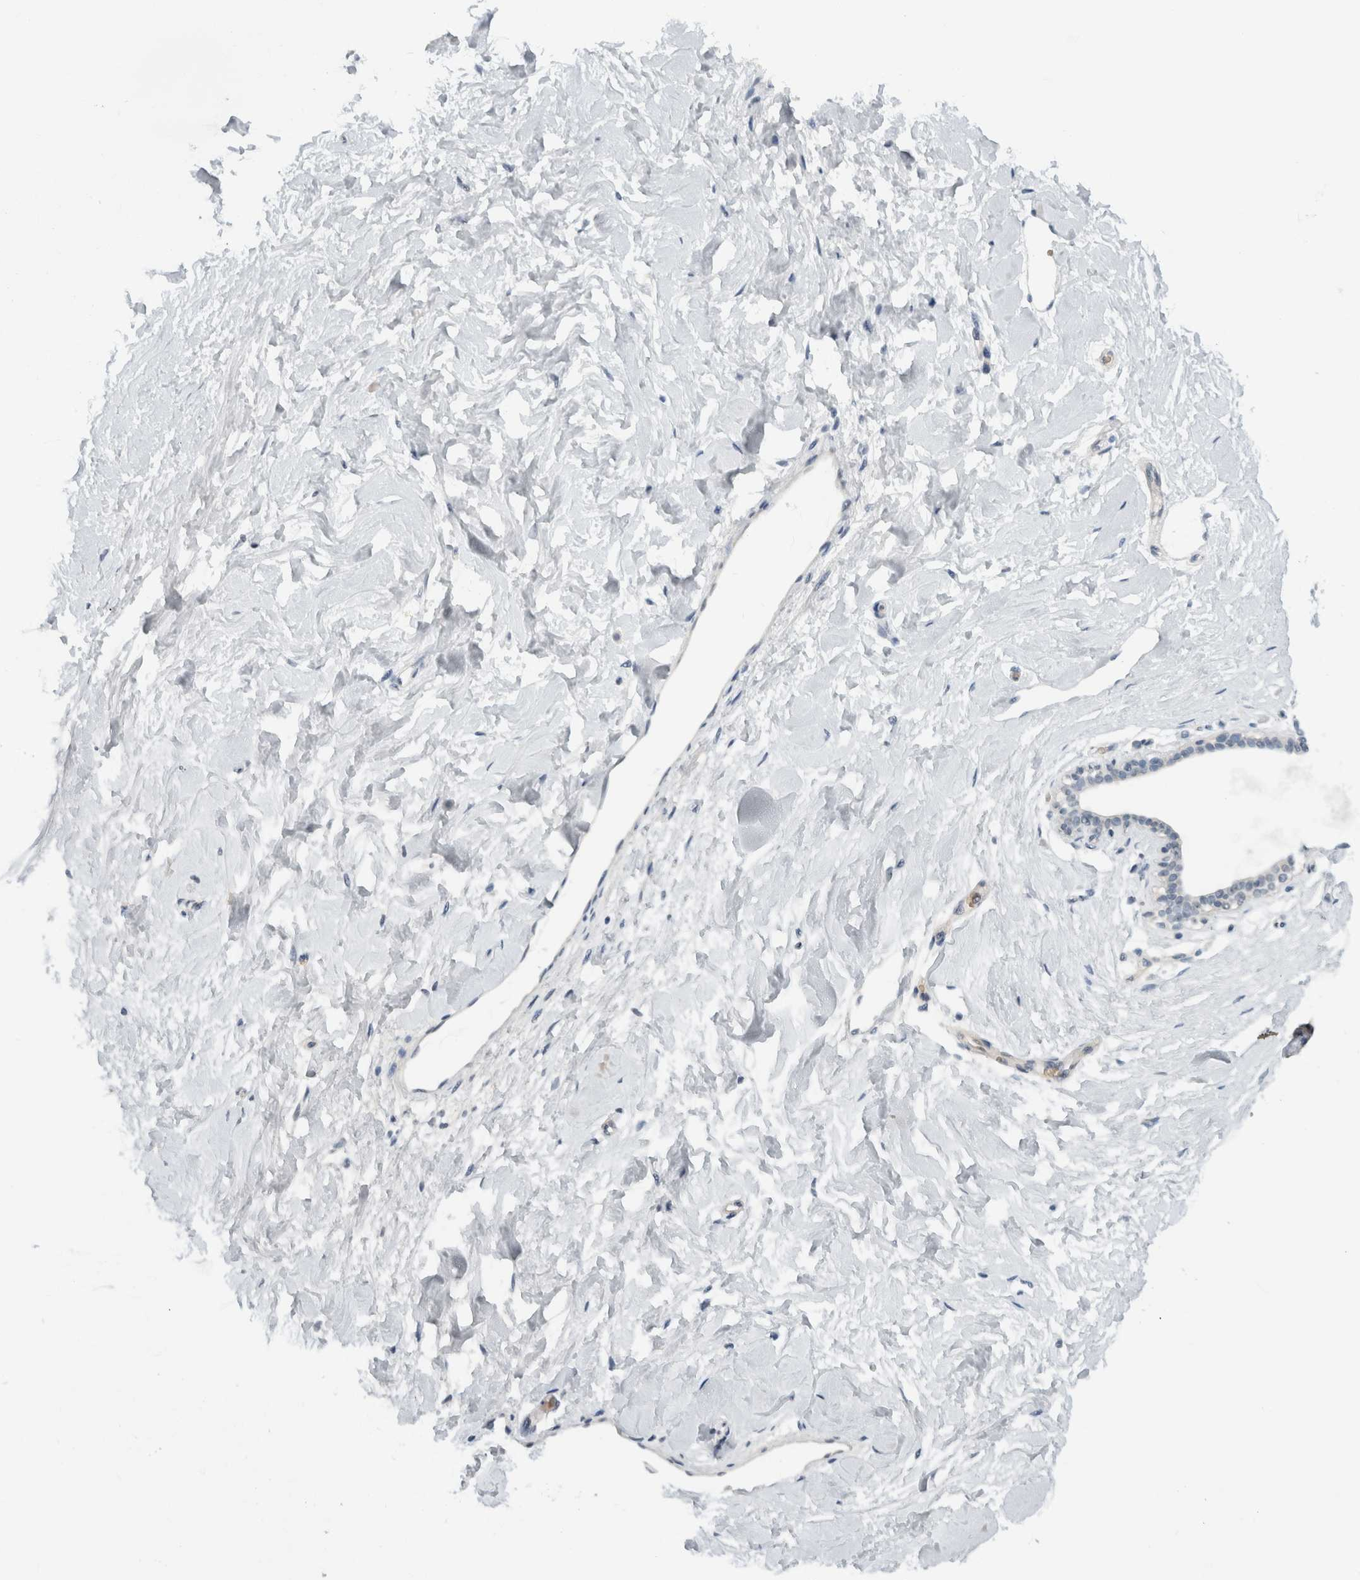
{"staining": {"intensity": "negative", "quantity": "none", "location": "none"}, "tissue": "breast", "cell_type": "Adipocytes", "image_type": "normal", "snomed": [{"axis": "morphology", "description": "Normal tissue, NOS"}, {"axis": "morphology", "description": "Adenoma, NOS"}, {"axis": "topography", "description": "Breast"}], "caption": "DAB immunohistochemical staining of normal breast reveals no significant expression in adipocytes. Nuclei are stained in blue.", "gene": "FMR1NB", "patient": {"sex": "female", "age": 23}}